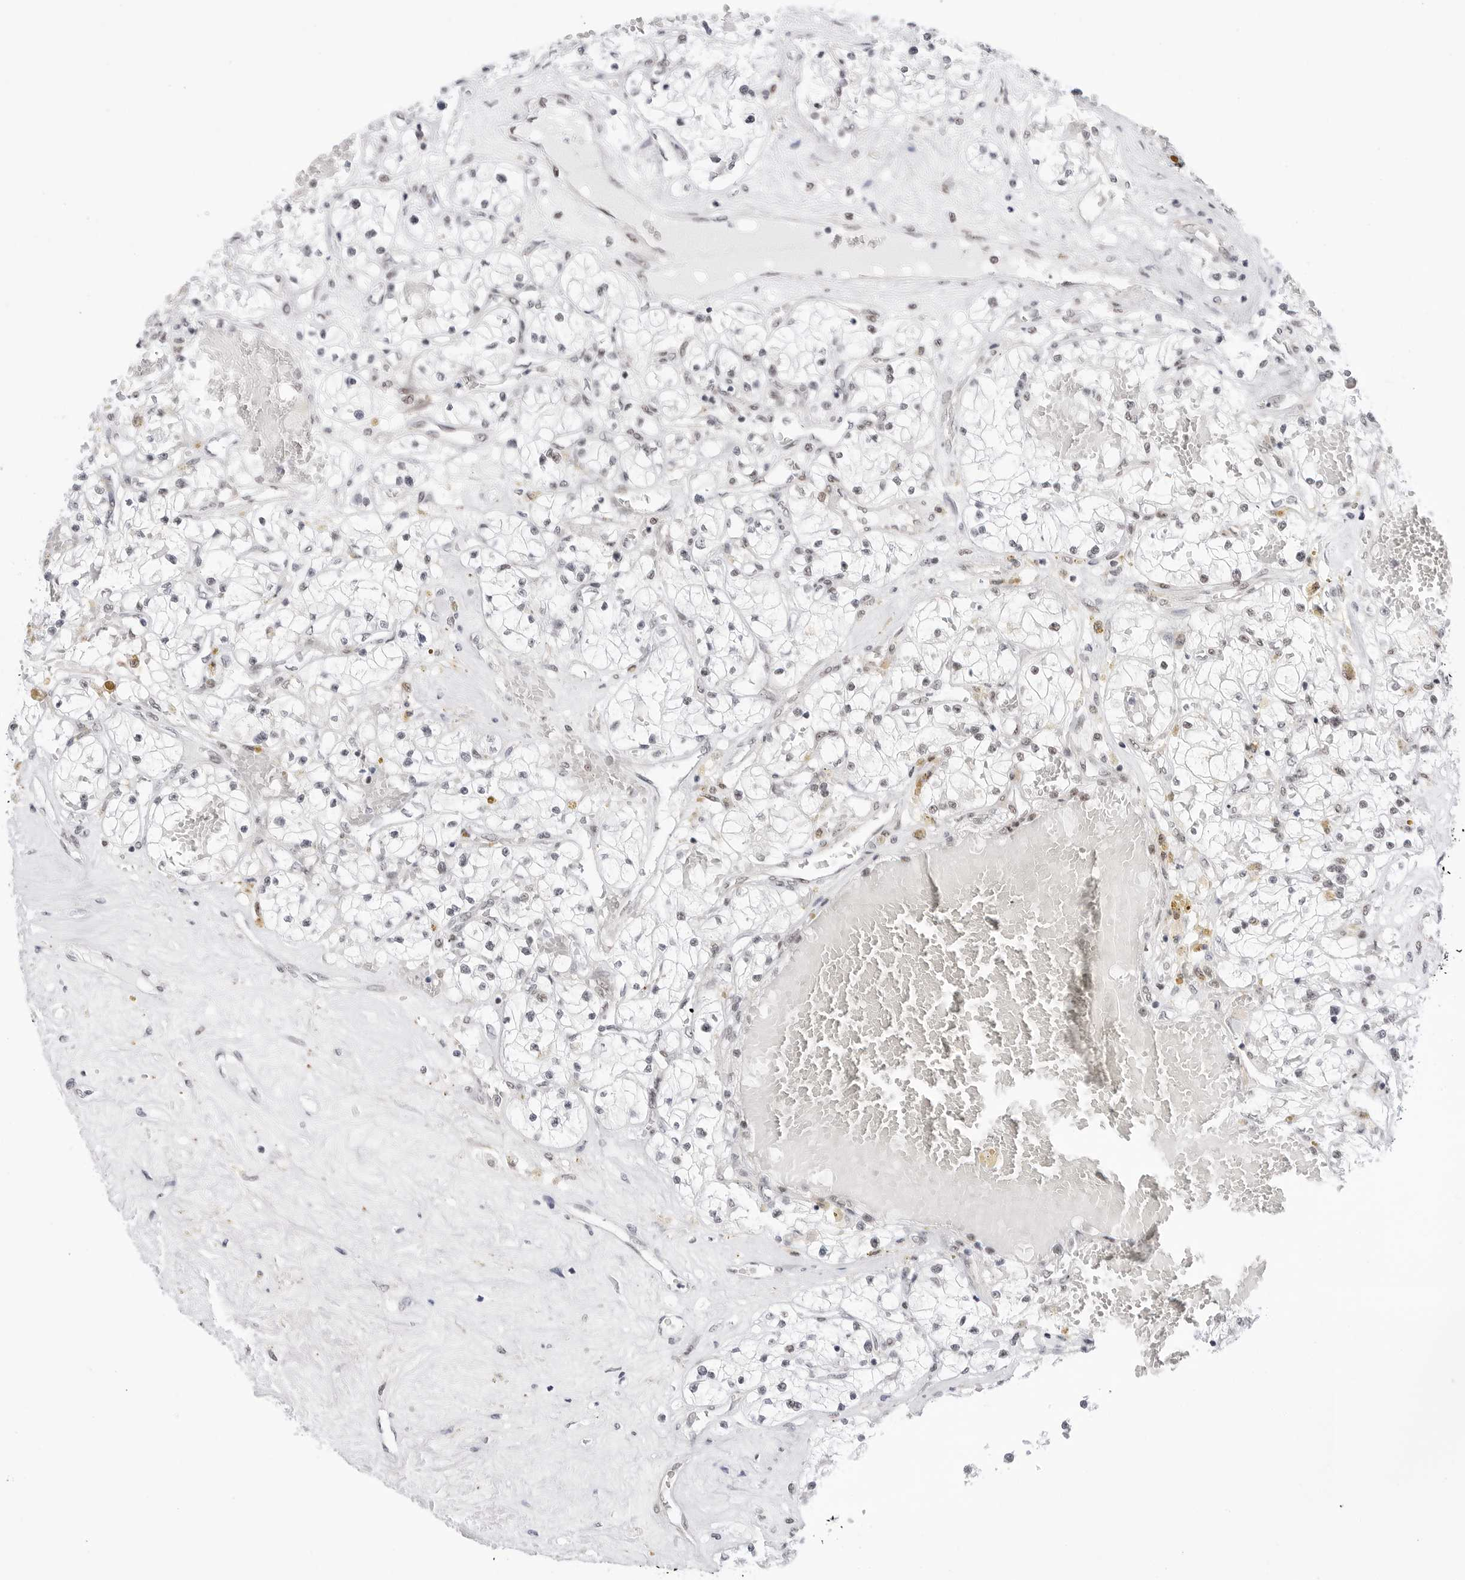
{"staining": {"intensity": "negative", "quantity": "none", "location": "none"}, "tissue": "renal cancer", "cell_type": "Tumor cells", "image_type": "cancer", "snomed": [{"axis": "morphology", "description": "Normal tissue, NOS"}, {"axis": "morphology", "description": "Adenocarcinoma, NOS"}, {"axis": "topography", "description": "Kidney"}], "caption": "Immunohistochemistry (IHC) image of human renal adenocarcinoma stained for a protein (brown), which shows no staining in tumor cells.", "gene": "C1orf162", "patient": {"sex": "male", "age": 68}}